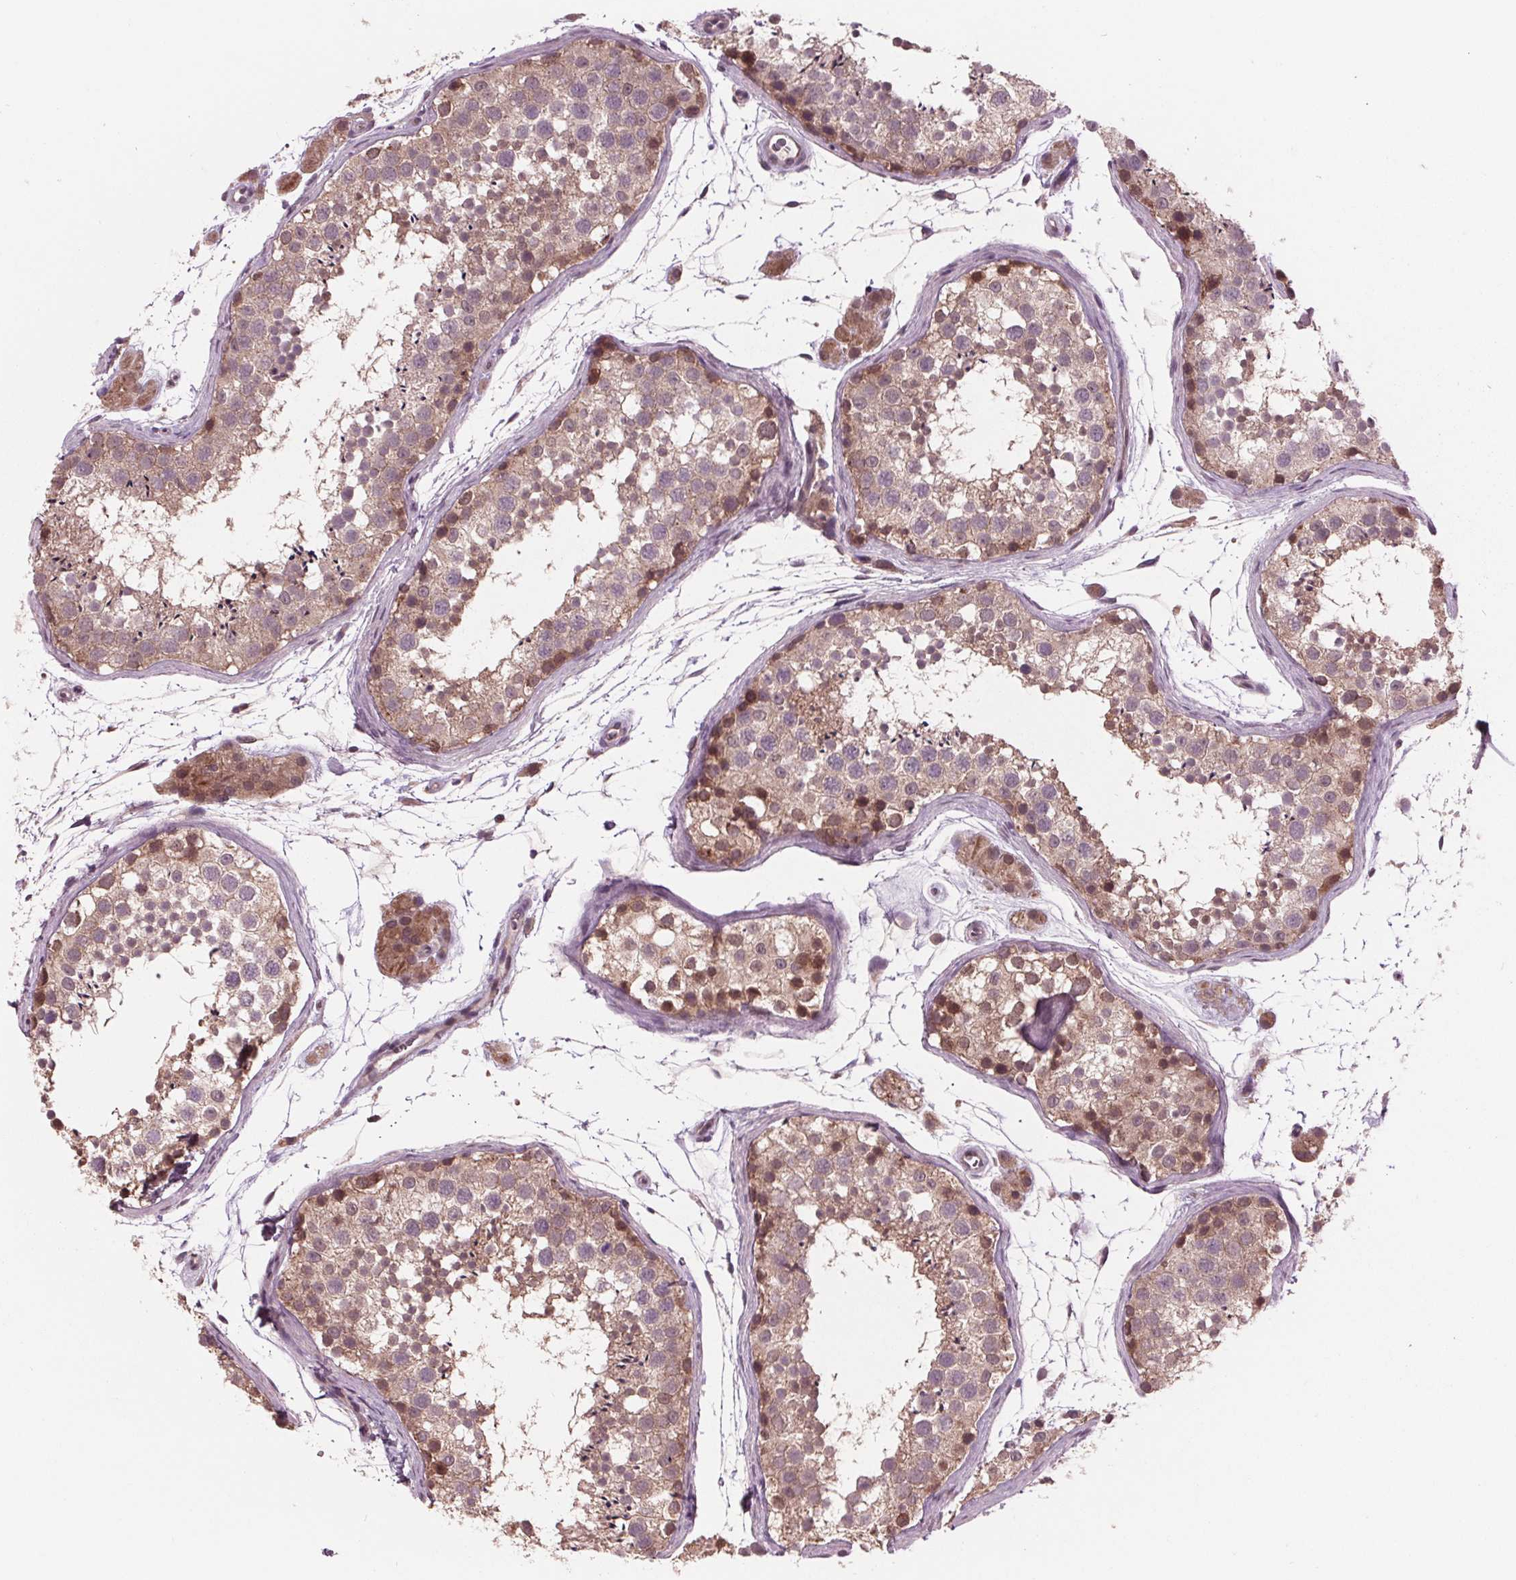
{"staining": {"intensity": "moderate", "quantity": "<25%", "location": "cytoplasmic/membranous,nuclear"}, "tissue": "testis", "cell_type": "Cells in seminiferous ducts", "image_type": "normal", "snomed": [{"axis": "morphology", "description": "Normal tissue, NOS"}, {"axis": "topography", "description": "Testis"}], "caption": "Moderate cytoplasmic/membranous,nuclear protein positivity is seen in about <25% of cells in seminiferous ducts in testis. (IHC, brightfield microscopy, high magnification).", "gene": "MAPK8", "patient": {"sex": "male", "age": 41}}